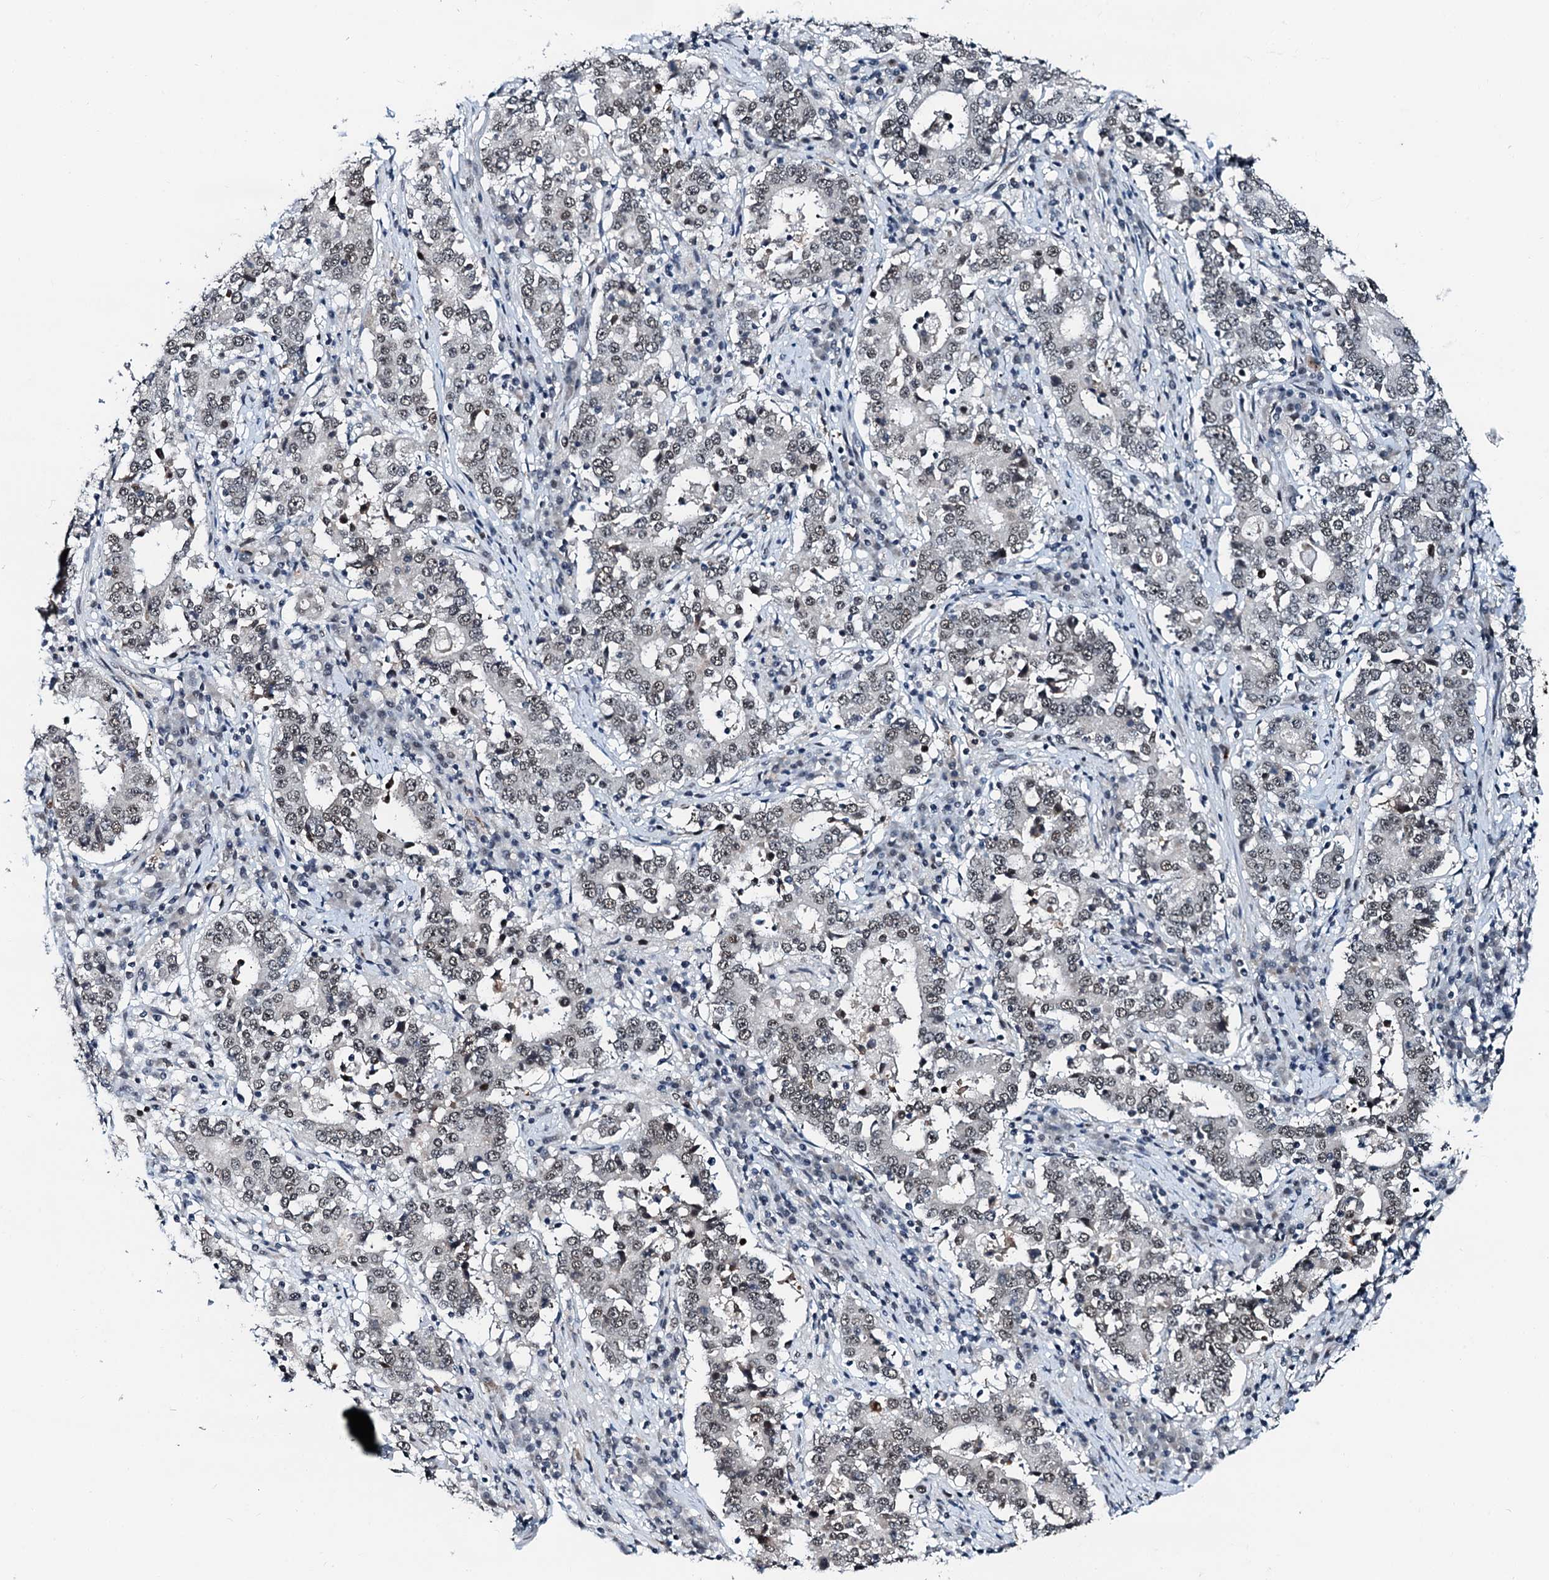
{"staining": {"intensity": "weak", "quantity": ">75%", "location": "nuclear"}, "tissue": "stomach cancer", "cell_type": "Tumor cells", "image_type": "cancer", "snomed": [{"axis": "morphology", "description": "Adenocarcinoma, NOS"}, {"axis": "topography", "description": "Stomach"}], "caption": "Stomach adenocarcinoma stained for a protein (brown) demonstrates weak nuclear positive staining in approximately >75% of tumor cells.", "gene": "SNRPD1", "patient": {"sex": "male", "age": 59}}